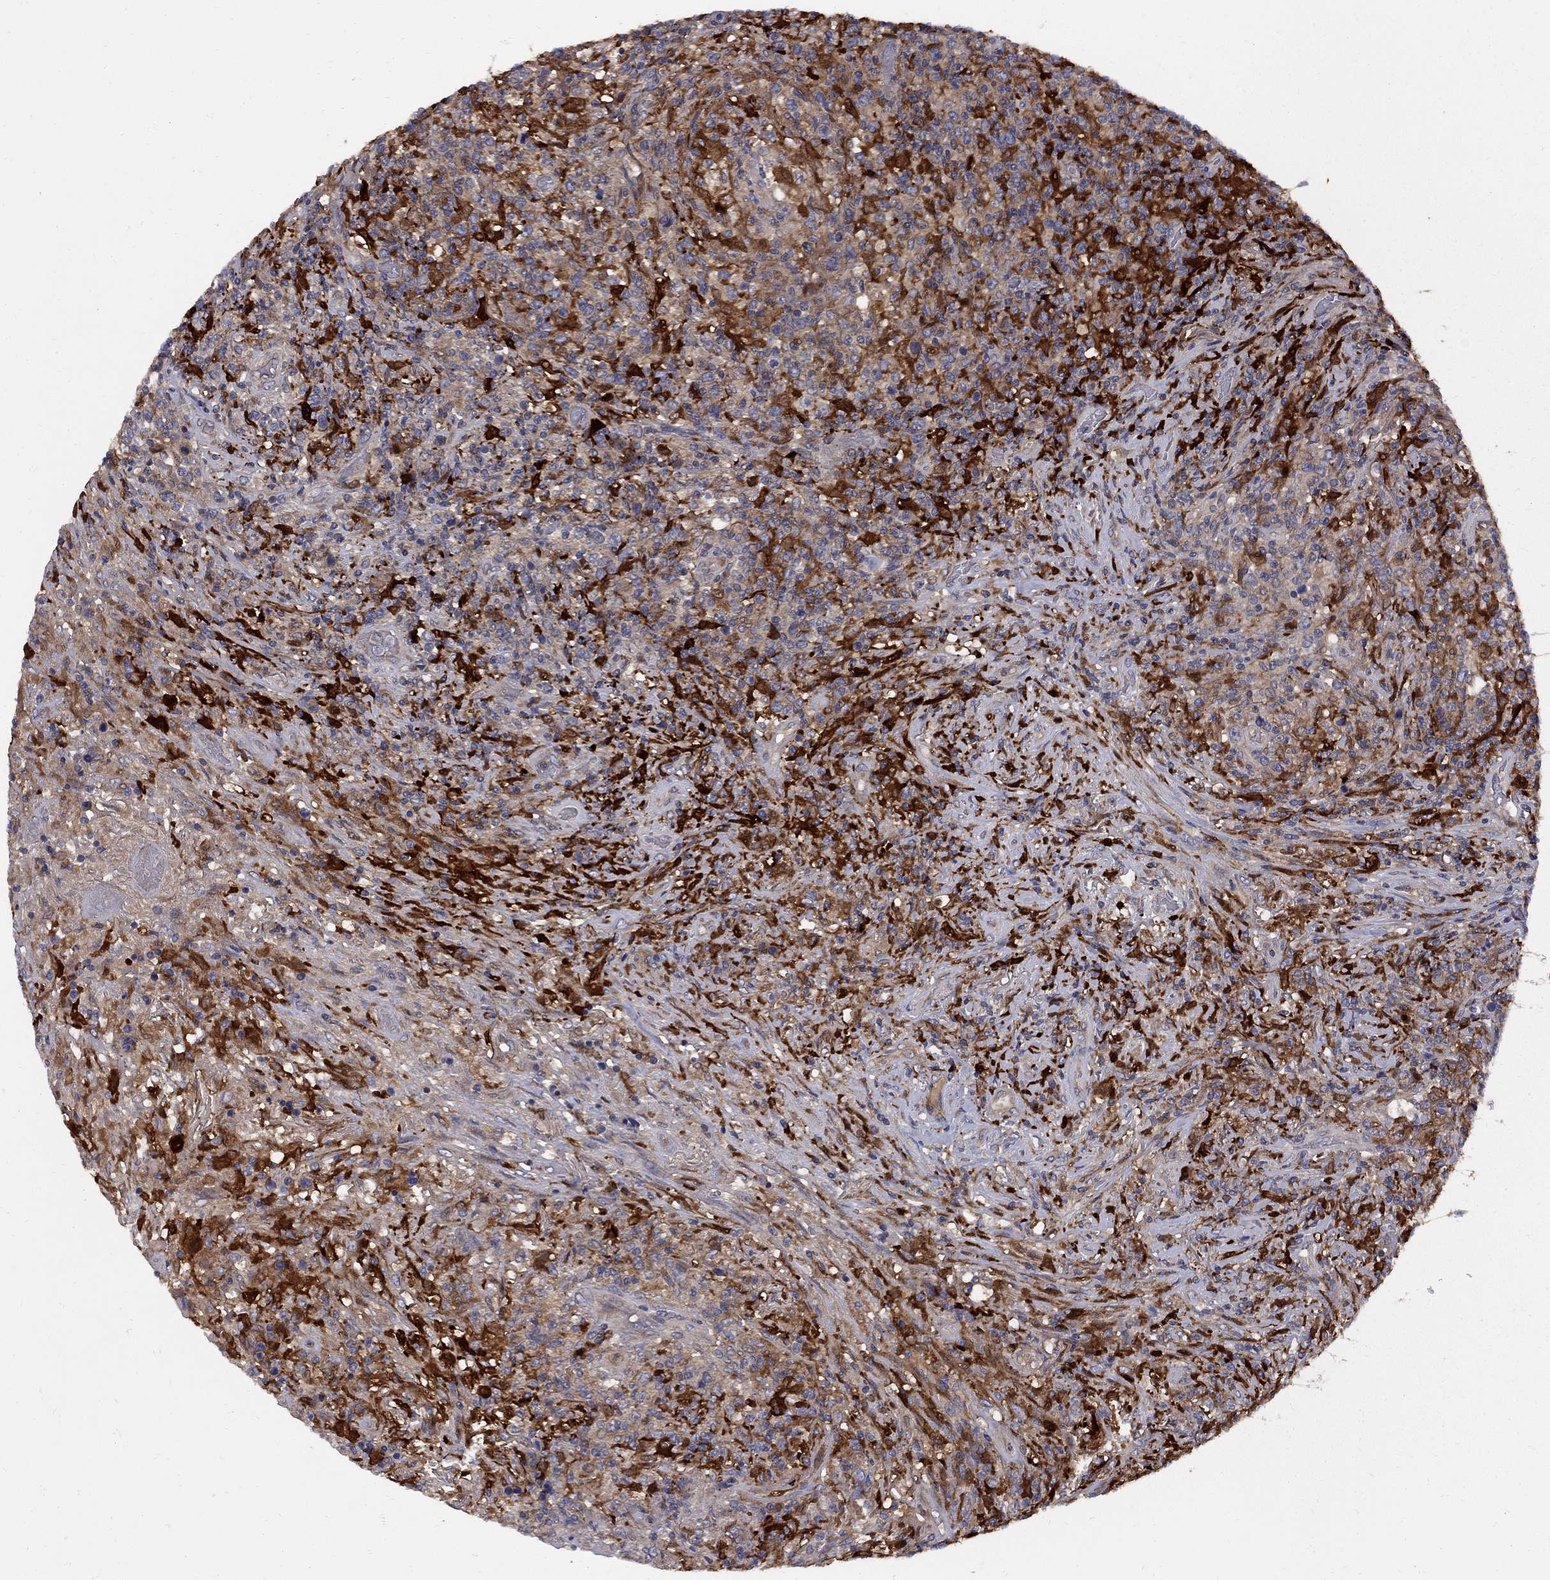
{"staining": {"intensity": "moderate", "quantity": ">75%", "location": "cytoplasmic/membranous"}, "tissue": "lymphoma", "cell_type": "Tumor cells", "image_type": "cancer", "snomed": [{"axis": "morphology", "description": "Malignant lymphoma, non-Hodgkin's type, High grade"}, {"axis": "topography", "description": "Lung"}], "caption": "Protein staining by immunohistochemistry reveals moderate cytoplasmic/membranous expression in approximately >75% of tumor cells in malignant lymphoma, non-Hodgkin's type (high-grade).", "gene": "MTHFR", "patient": {"sex": "male", "age": 79}}